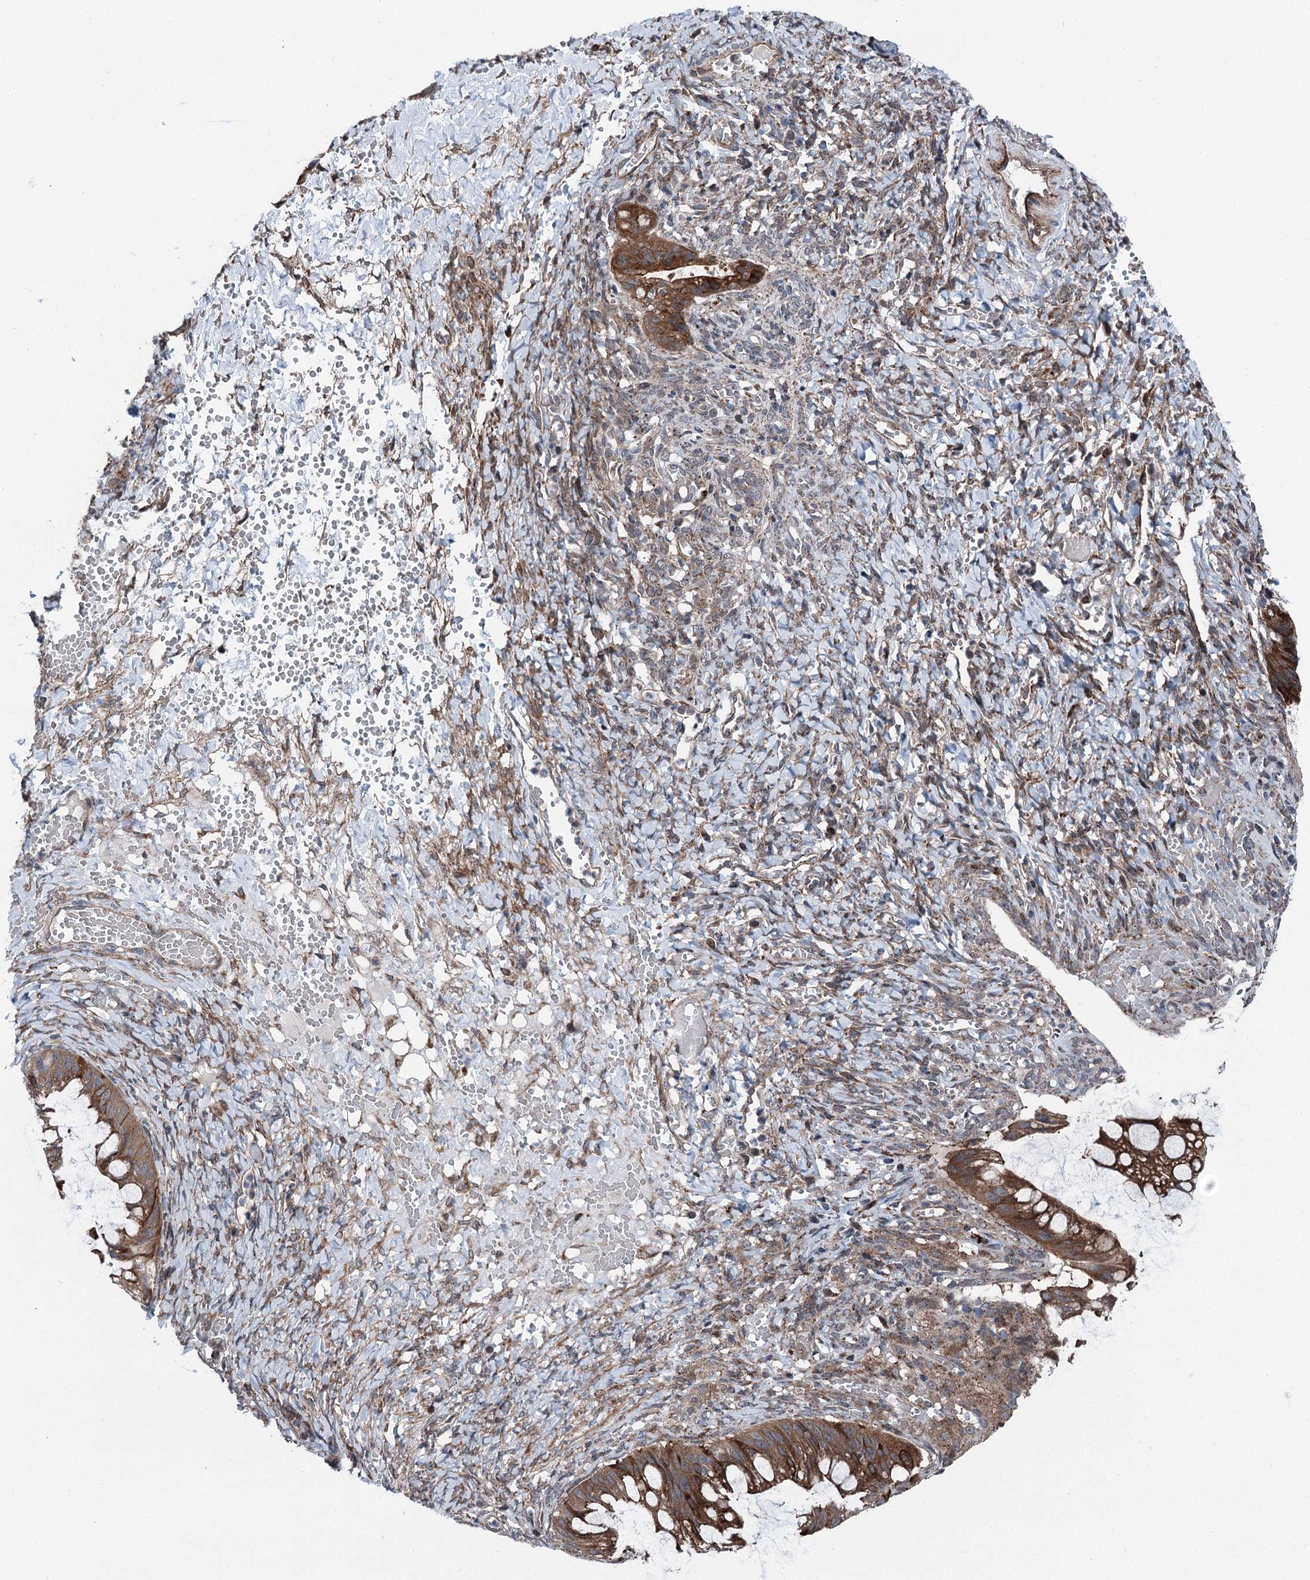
{"staining": {"intensity": "moderate", "quantity": ">75%", "location": "cytoplasmic/membranous"}, "tissue": "ovarian cancer", "cell_type": "Tumor cells", "image_type": "cancer", "snomed": [{"axis": "morphology", "description": "Cystadenocarcinoma, mucinous, NOS"}, {"axis": "topography", "description": "Ovary"}], "caption": "Ovarian cancer stained for a protein (brown) demonstrates moderate cytoplasmic/membranous positive expression in approximately >75% of tumor cells.", "gene": "POLR1D", "patient": {"sex": "female", "age": 73}}